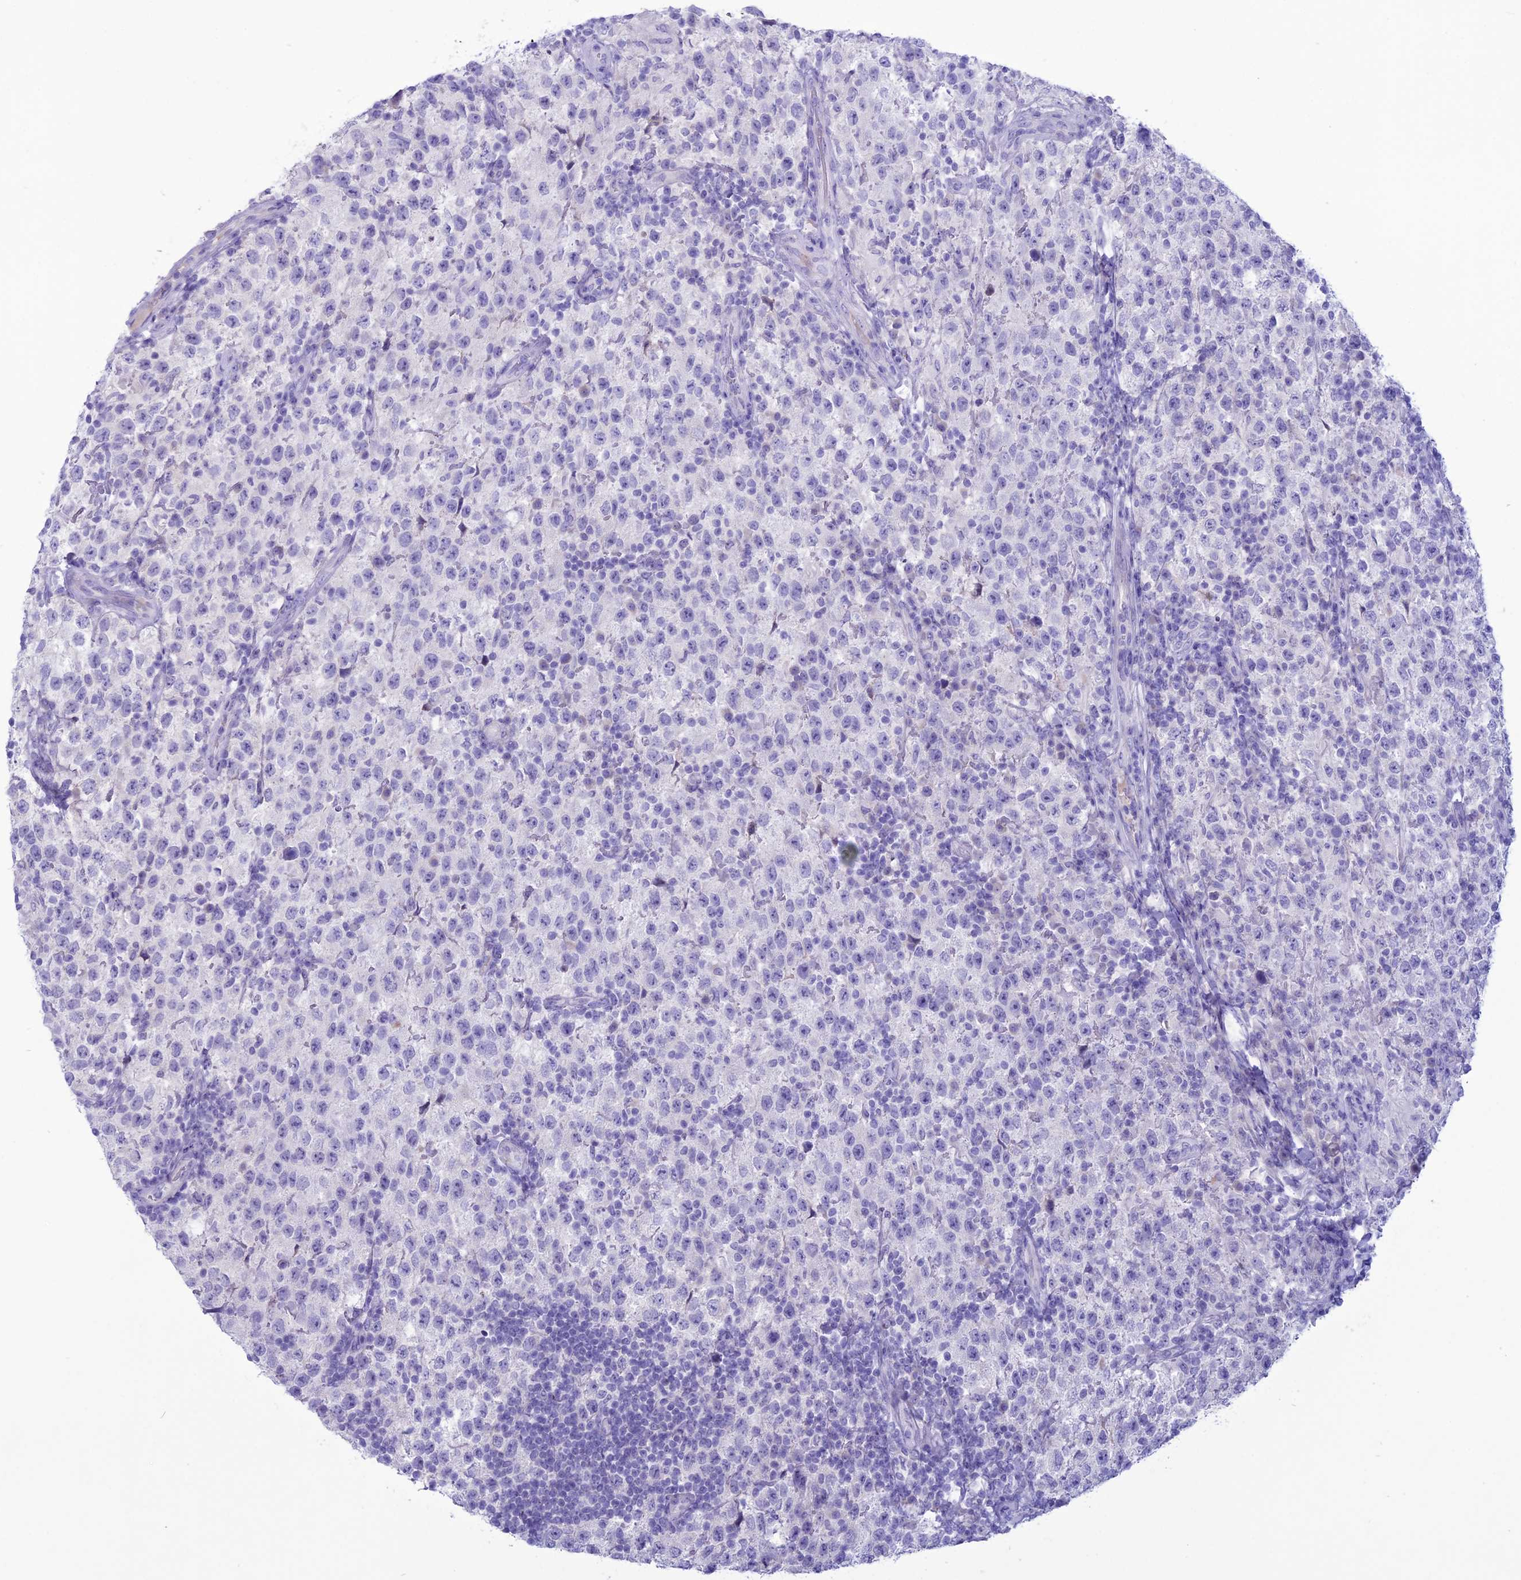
{"staining": {"intensity": "negative", "quantity": "none", "location": "none"}, "tissue": "testis cancer", "cell_type": "Tumor cells", "image_type": "cancer", "snomed": [{"axis": "morphology", "description": "Seminoma, NOS"}, {"axis": "morphology", "description": "Carcinoma, Embryonal, NOS"}, {"axis": "topography", "description": "Testis"}], "caption": "Immunohistochemistry of testis cancer reveals no positivity in tumor cells. Brightfield microscopy of immunohistochemistry stained with DAB (brown) and hematoxylin (blue), captured at high magnification.", "gene": "CLEC2L", "patient": {"sex": "male", "age": 41}}